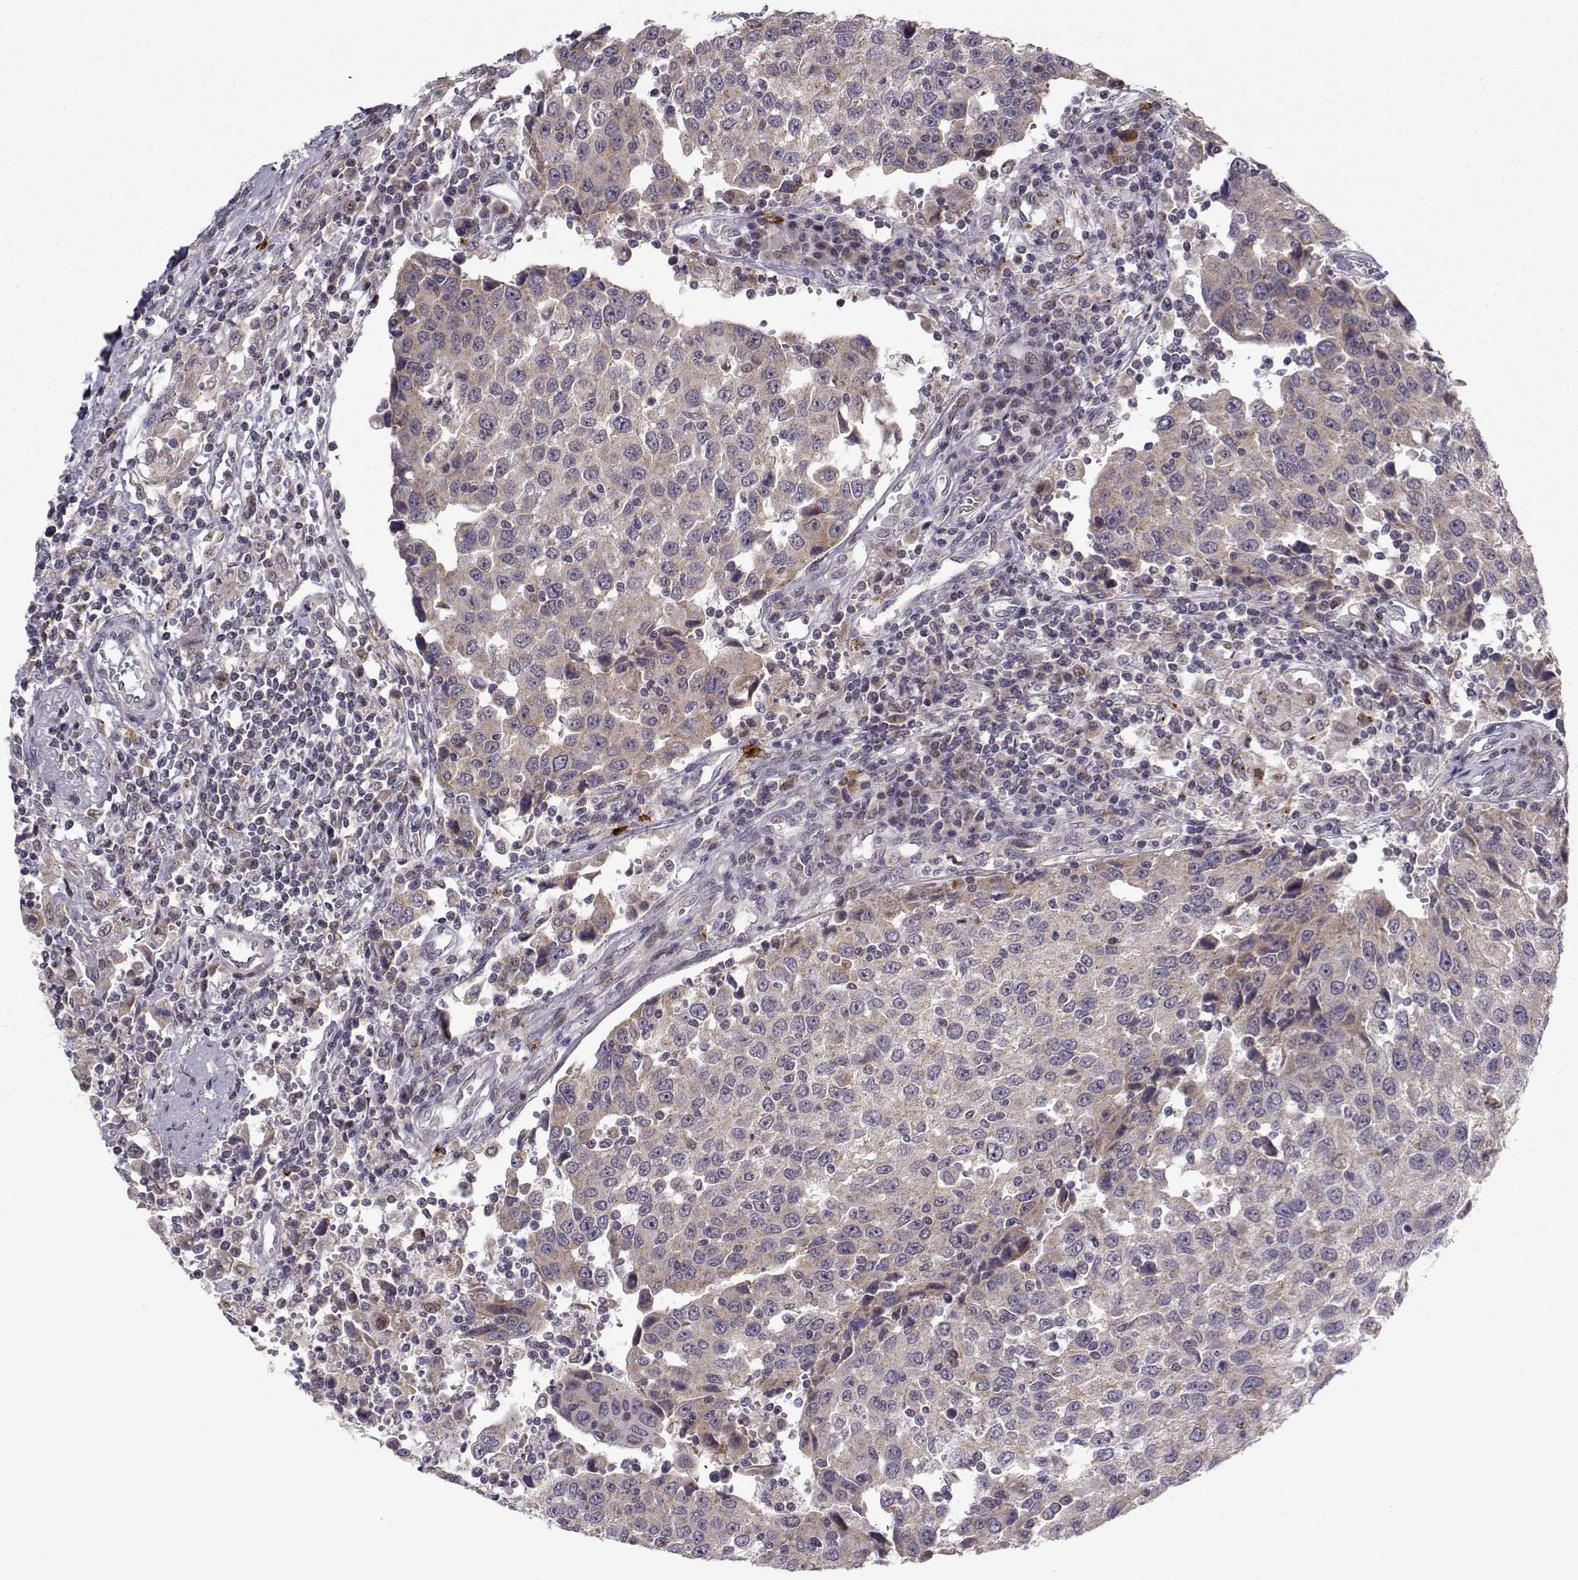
{"staining": {"intensity": "moderate", "quantity": "<25%", "location": "cytoplasmic/membranous"}, "tissue": "urothelial cancer", "cell_type": "Tumor cells", "image_type": "cancer", "snomed": [{"axis": "morphology", "description": "Urothelial carcinoma, High grade"}, {"axis": "topography", "description": "Urinary bladder"}], "caption": "Protein staining reveals moderate cytoplasmic/membranous staining in approximately <25% of tumor cells in urothelial cancer.", "gene": "NECAB3", "patient": {"sex": "female", "age": 85}}